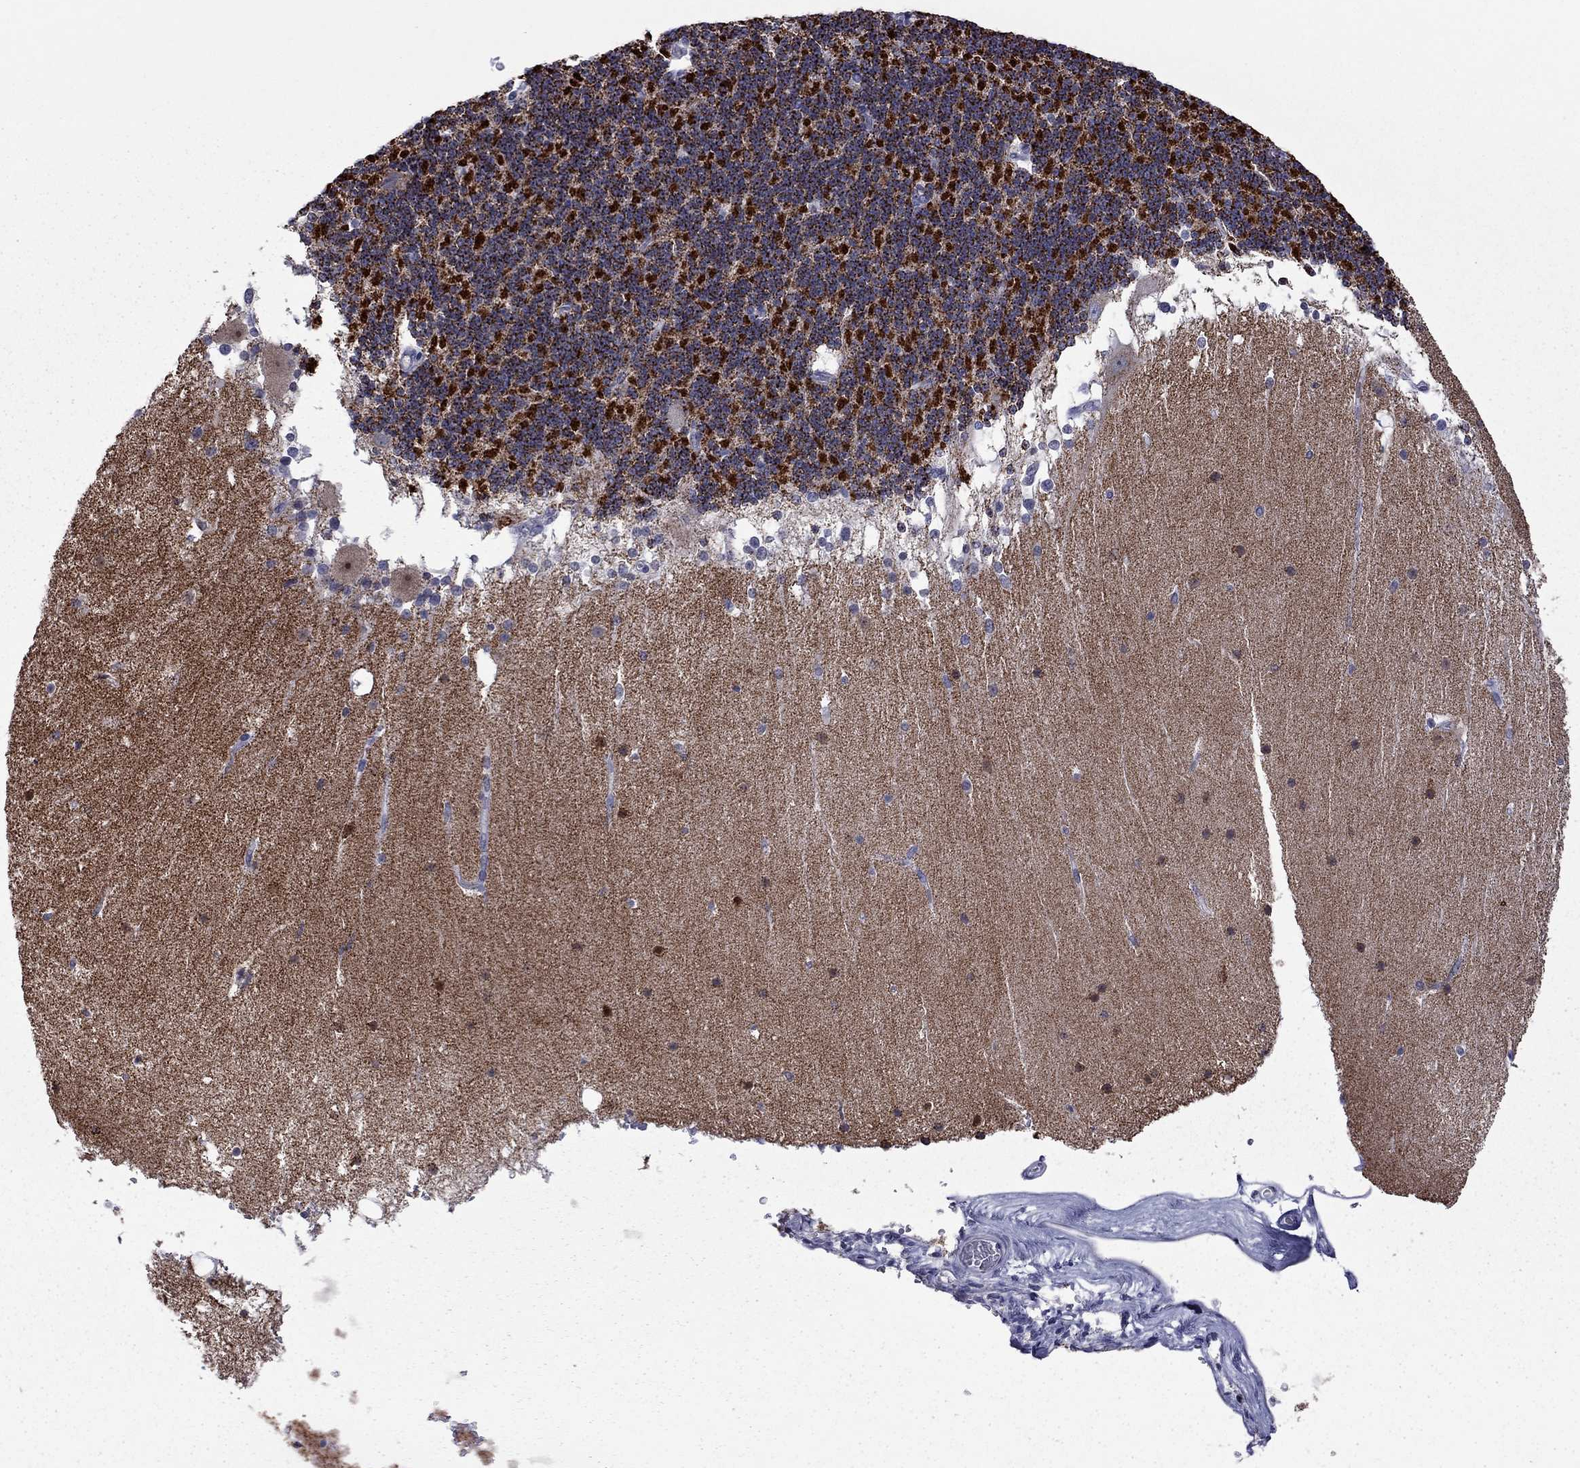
{"staining": {"intensity": "strong", "quantity": "<25%", "location": "cytoplasmic/membranous"}, "tissue": "cerebellum", "cell_type": "Cells in granular layer", "image_type": "normal", "snomed": [{"axis": "morphology", "description": "Normal tissue, NOS"}, {"axis": "topography", "description": "Cerebellum"}], "caption": "Protein analysis of benign cerebellum exhibits strong cytoplasmic/membranous positivity in about <25% of cells in granular layer. The protein is shown in brown color, while the nuclei are stained blue.", "gene": "SHOC2", "patient": {"sex": "female", "age": 19}}